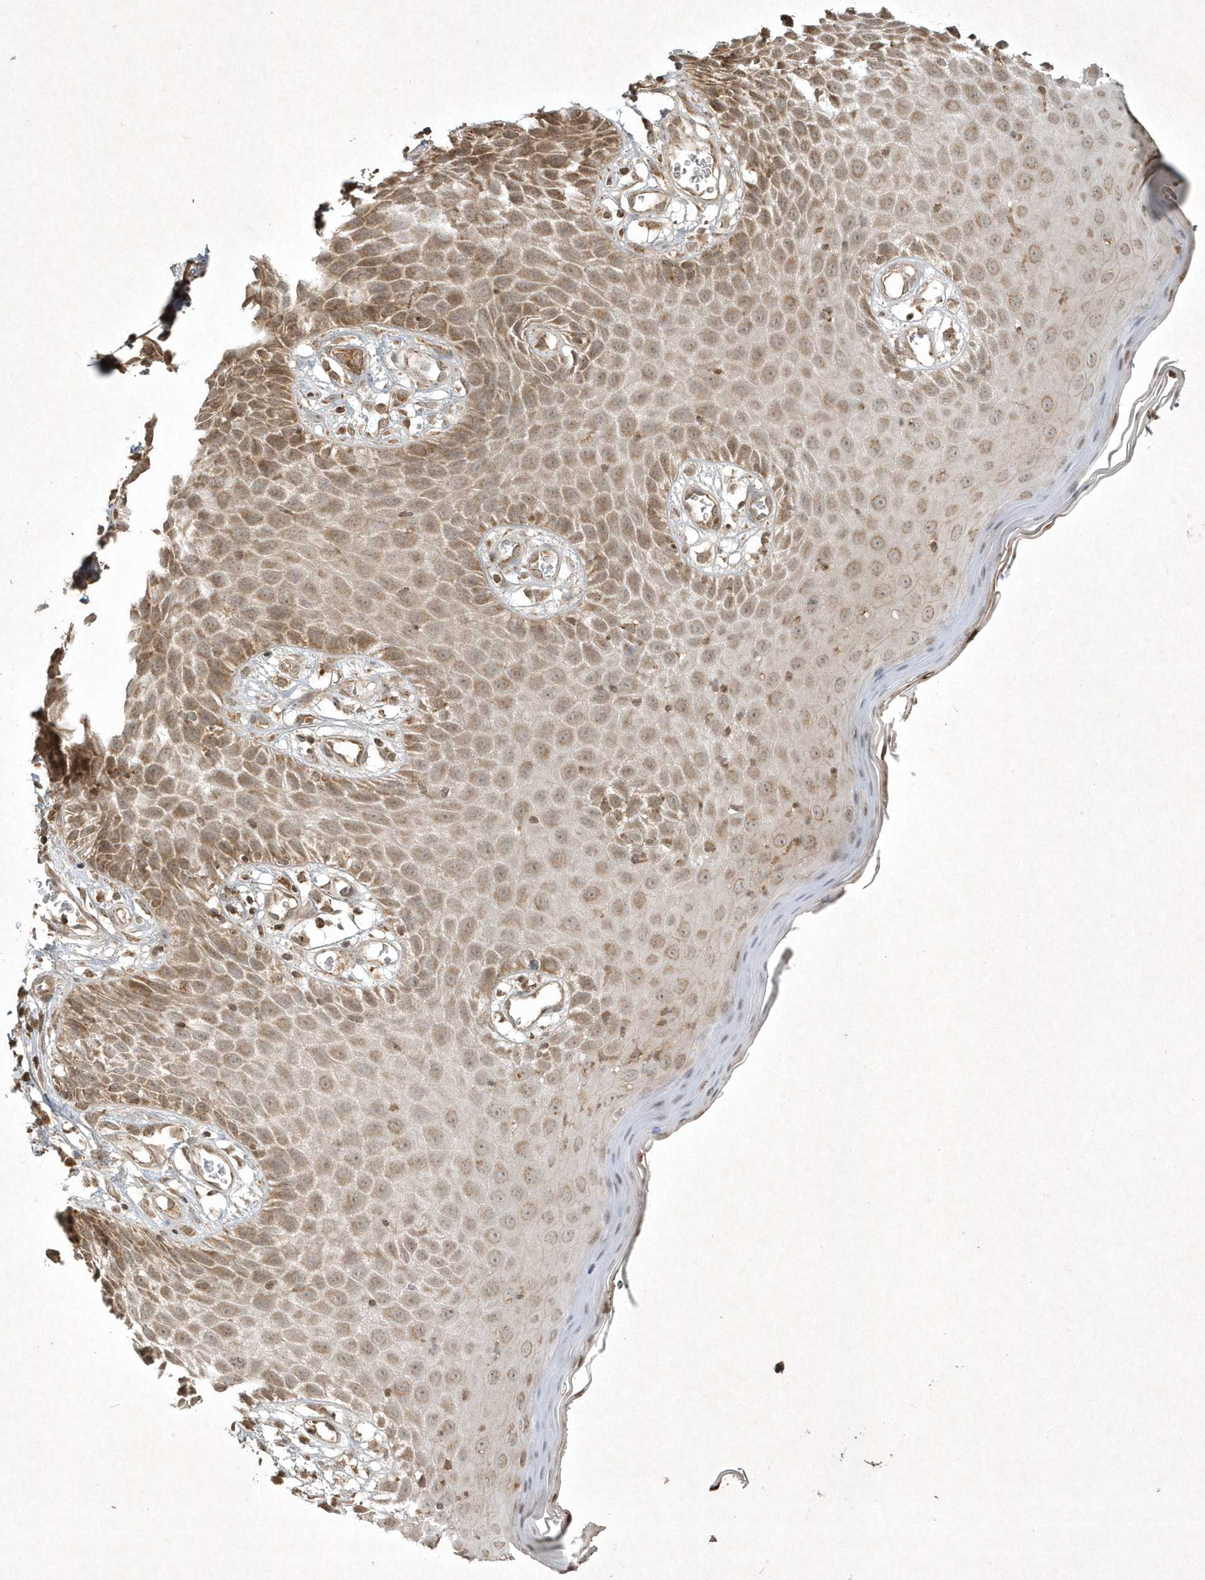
{"staining": {"intensity": "moderate", "quantity": ">75%", "location": "cytoplasmic/membranous"}, "tissue": "skin", "cell_type": "Epidermal cells", "image_type": "normal", "snomed": [{"axis": "morphology", "description": "Normal tissue, NOS"}, {"axis": "topography", "description": "Vulva"}], "caption": "Skin stained with a brown dye exhibits moderate cytoplasmic/membranous positive staining in approximately >75% of epidermal cells.", "gene": "PLTP", "patient": {"sex": "female", "age": 68}}